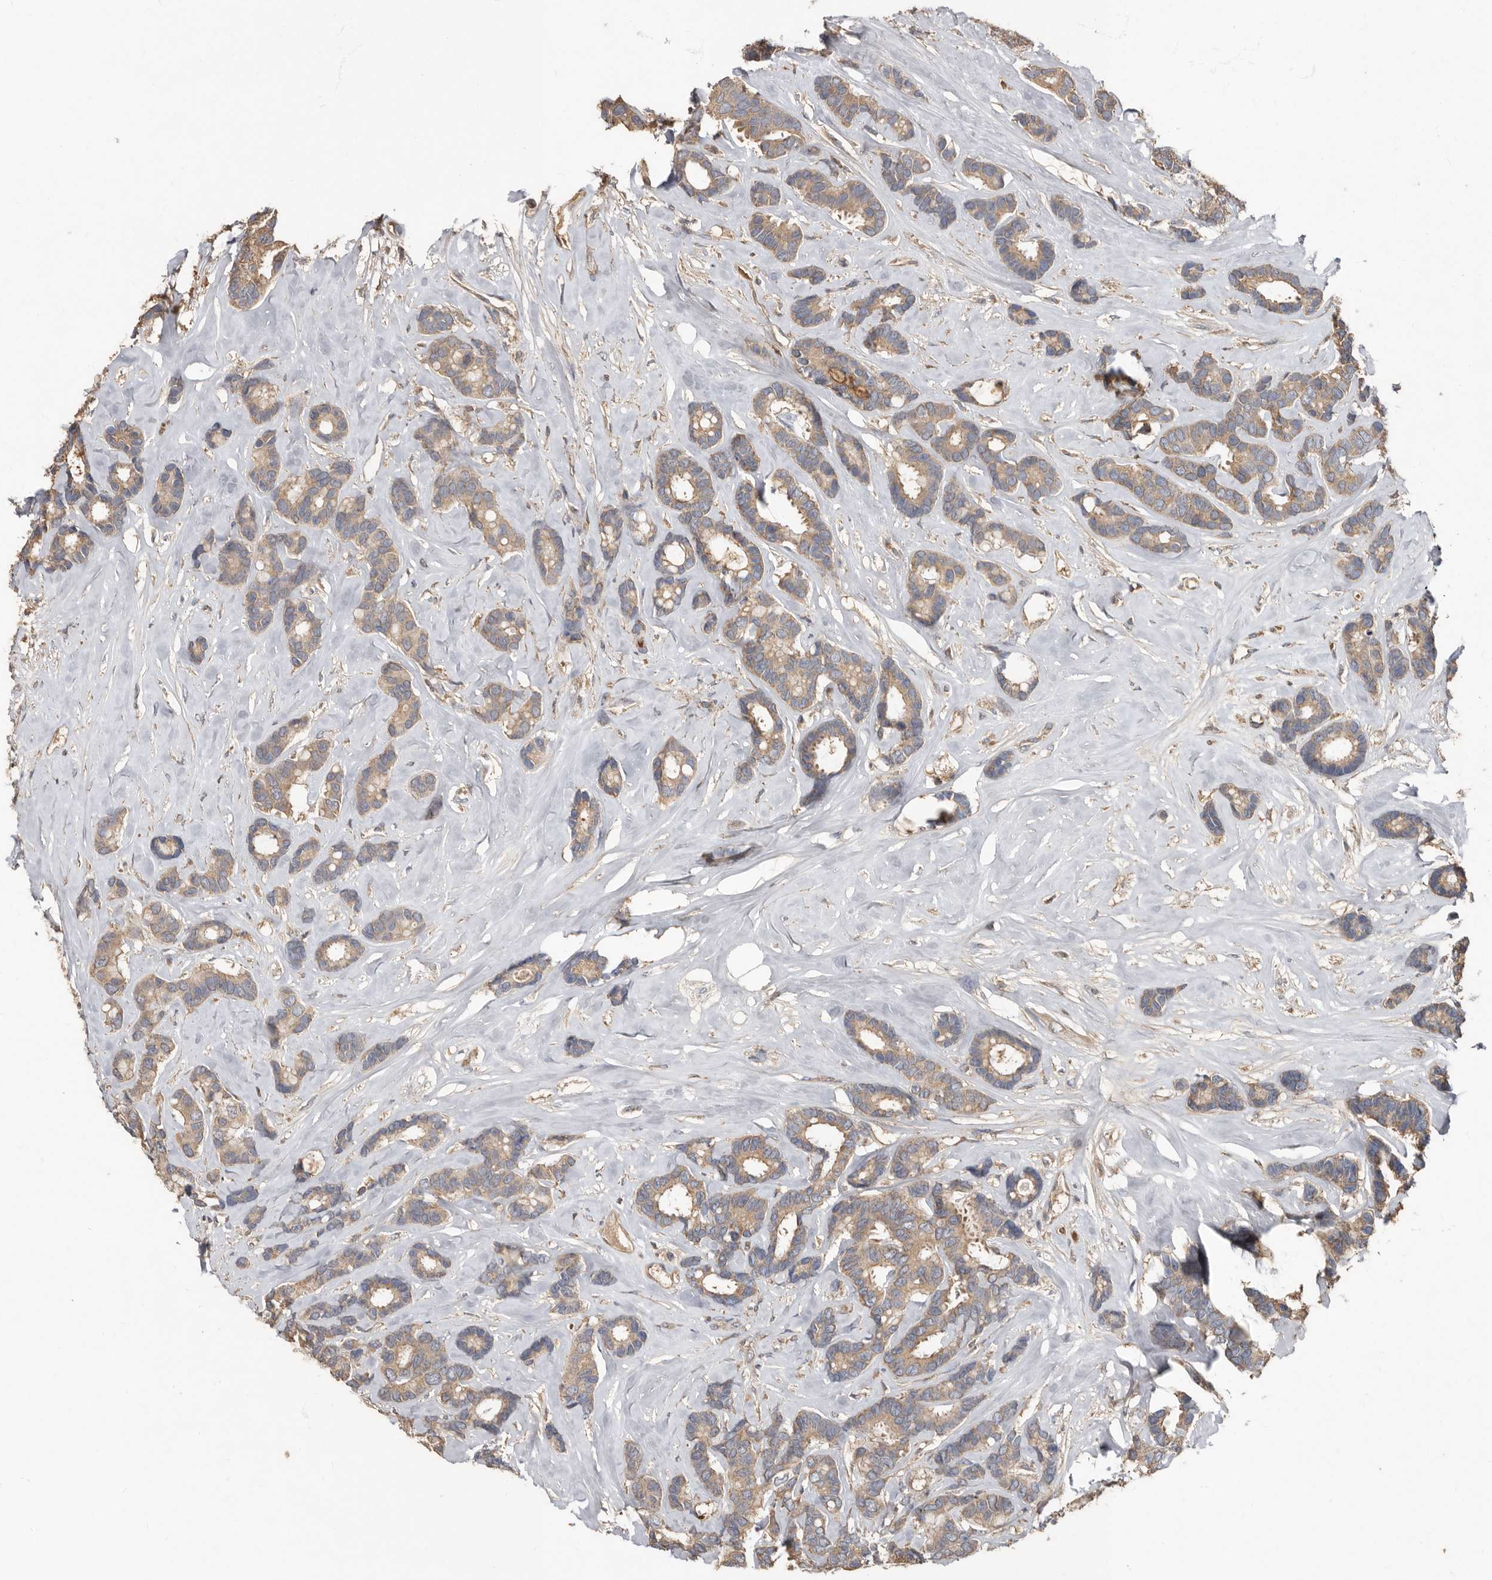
{"staining": {"intensity": "moderate", "quantity": ">75%", "location": "cytoplasmic/membranous"}, "tissue": "breast cancer", "cell_type": "Tumor cells", "image_type": "cancer", "snomed": [{"axis": "morphology", "description": "Duct carcinoma"}, {"axis": "topography", "description": "Breast"}], "caption": "Protein expression by IHC demonstrates moderate cytoplasmic/membranous expression in about >75% of tumor cells in breast cancer.", "gene": "KIF26B", "patient": {"sex": "female", "age": 87}}